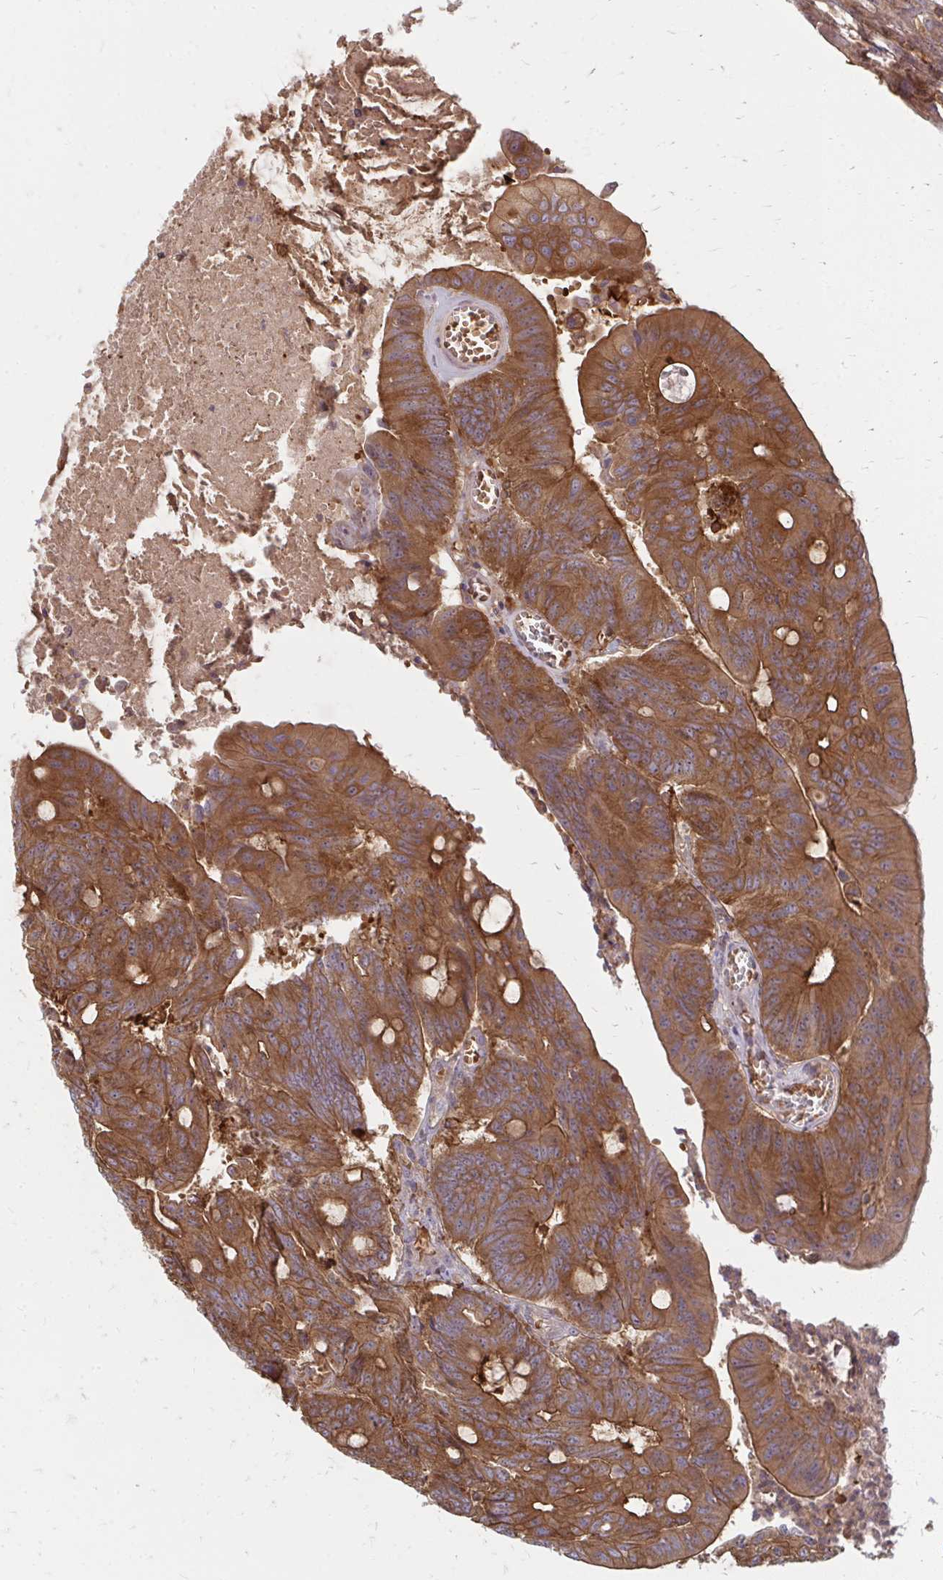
{"staining": {"intensity": "moderate", "quantity": ">75%", "location": "cytoplasmic/membranous"}, "tissue": "colorectal cancer", "cell_type": "Tumor cells", "image_type": "cancer", "snomed": [{"axis": "morphology", "description": "Adenocarcinoma, NOS"}, {"axis": "topography", "description": "Colon"}], "caption": "The histopathology image shows staining of adenocarcinoma (colorectal), revealing moderate cytoplasmic/membranous protein positivity (brown color) within tumor cells.", "gene": "ZNF285", "patient": {"sex": "male", "age": 65}}